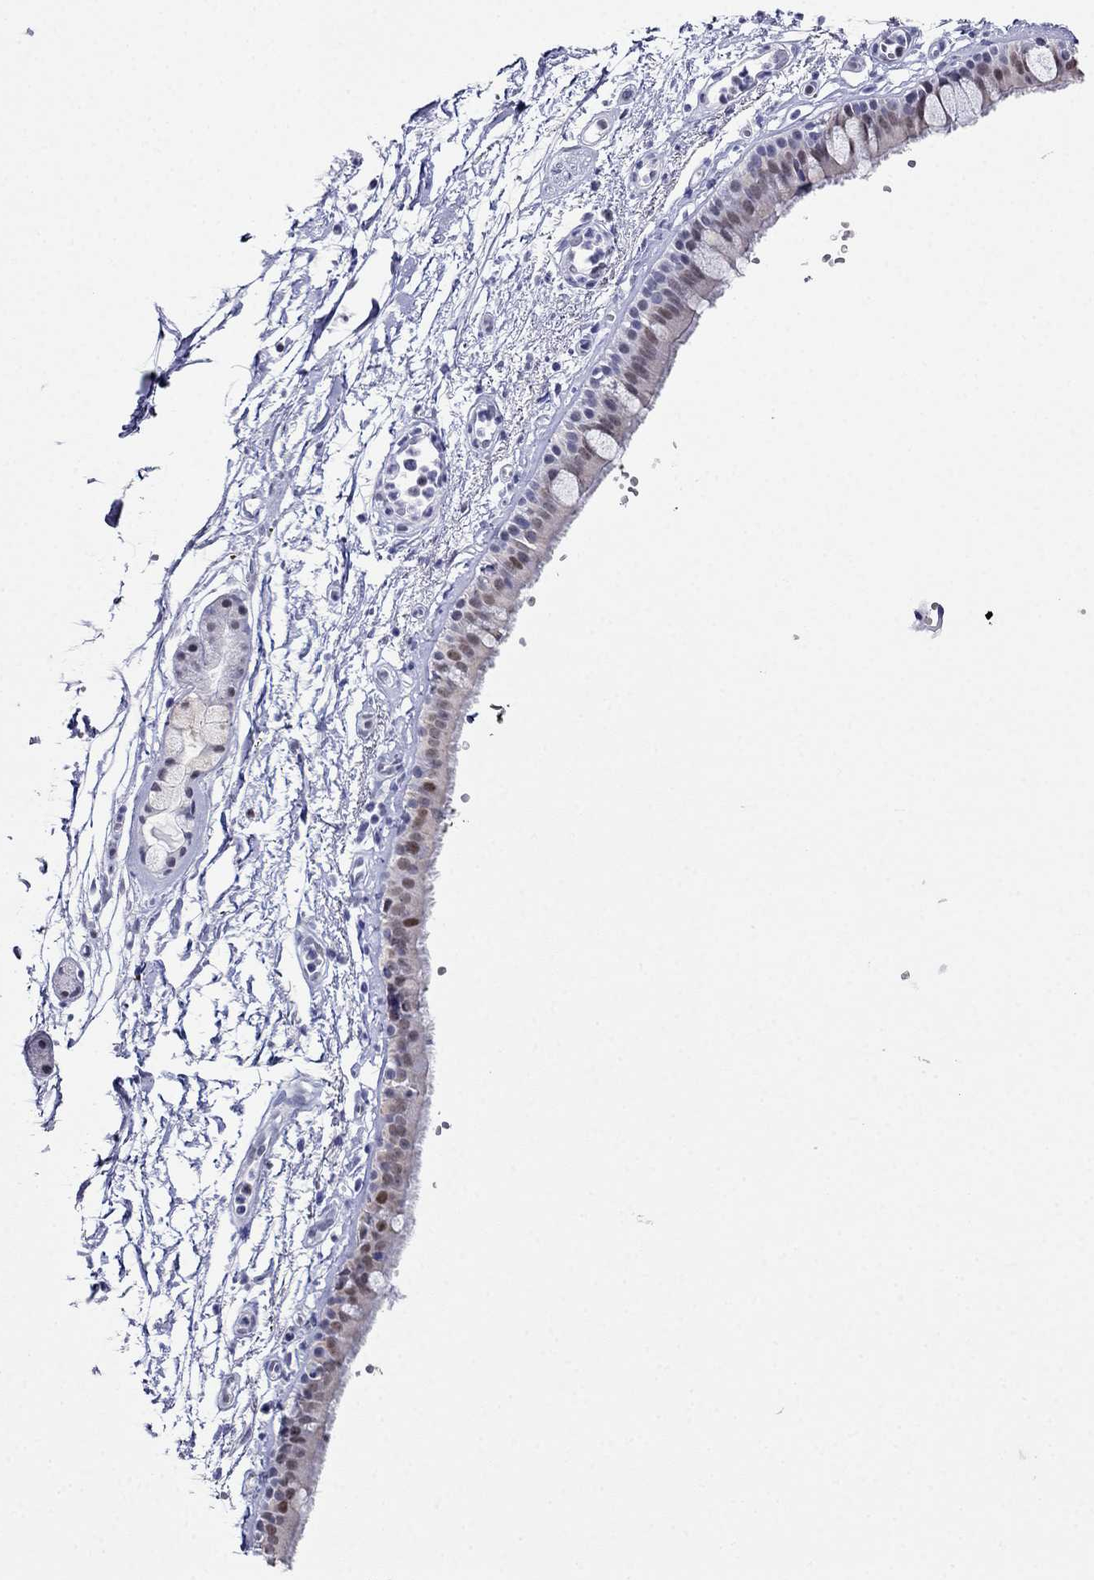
{"staining": {"intensity": "moderate", "quantity": "<25%", "location": "nuclear"}, "tissue": "bronchus", "cell_type": "Respiratory epithelial cells", "image_type": "normal", "snomed": [{"axis": "morphology", "description": "Normal tissue, NOS"}, {"axis": "topography", "description": "Cartilage tissue"}, {"axis": "topography", "description": "Bronchus"}], "caption": "The micrograph displays a brown stain indicating the presence of a protein in the nuclear of respiratory epithelial cells in bronchus. (DAB IHC, brown staining for protein, blue staining for nuclei).", "gene": "PPM1G", "patient": {"sex": "male", "age": 66}}